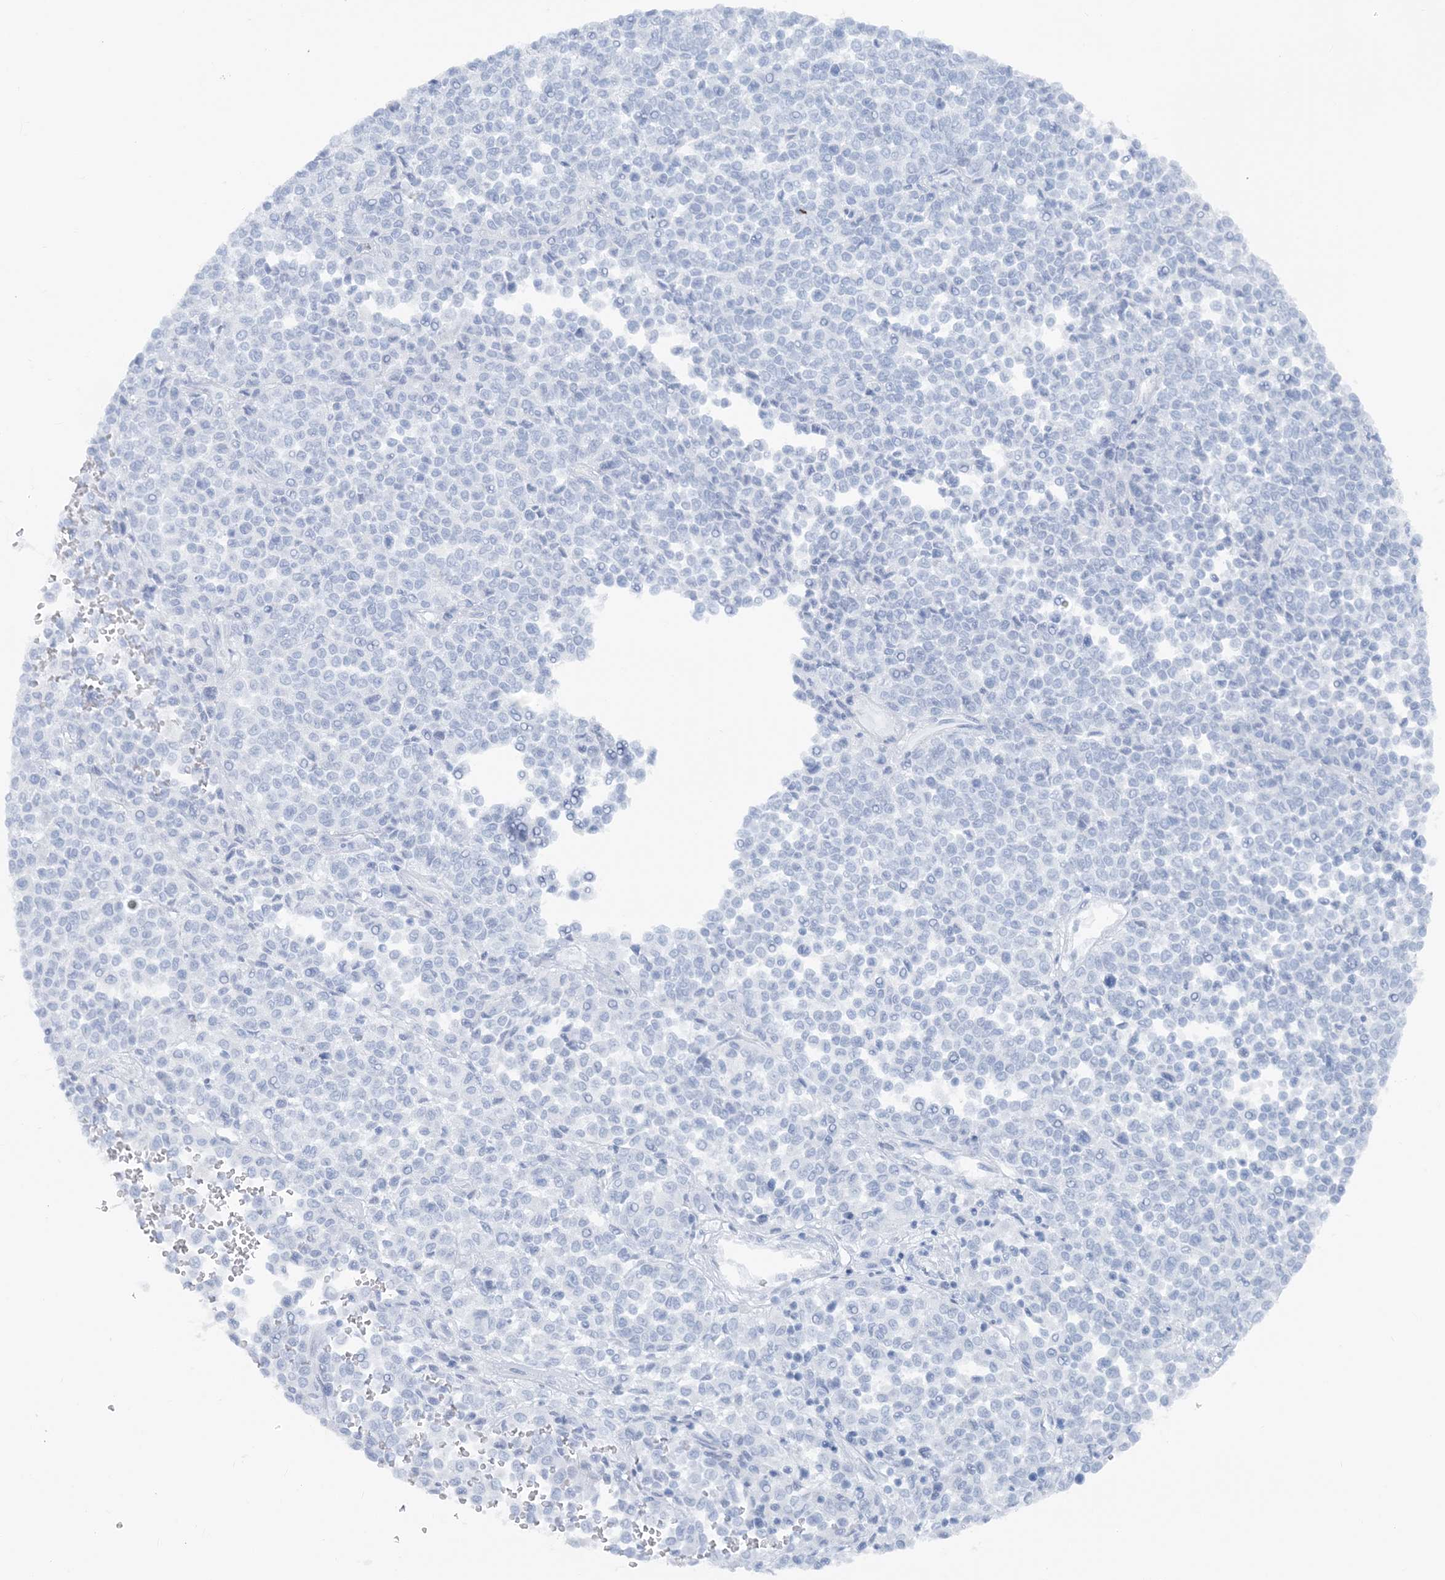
{"staining": {"intensity": "negative", "quantity": "none", "location": "none"}, "tissue": "melanoma", "cell_type": "Tumor cells", "image_type": "cancer", "snomed": [{"axis": "morphology", "description": "Malignant melanoma, Metastatic site"}, {"axis": "topography", "description": "Pancreas"}], "caption": "IHC image of malignant melanoma (metastatic site) stained for a protein (brown), which demonstrates no positivity in tumor cells. (DAB (3,3'-diaminobenzidine) immunohistochemistry visualized using brightfield microscopy, high magnification).", "gene": "ATP11A", "patient": {"sex": "female", "age": 30}}